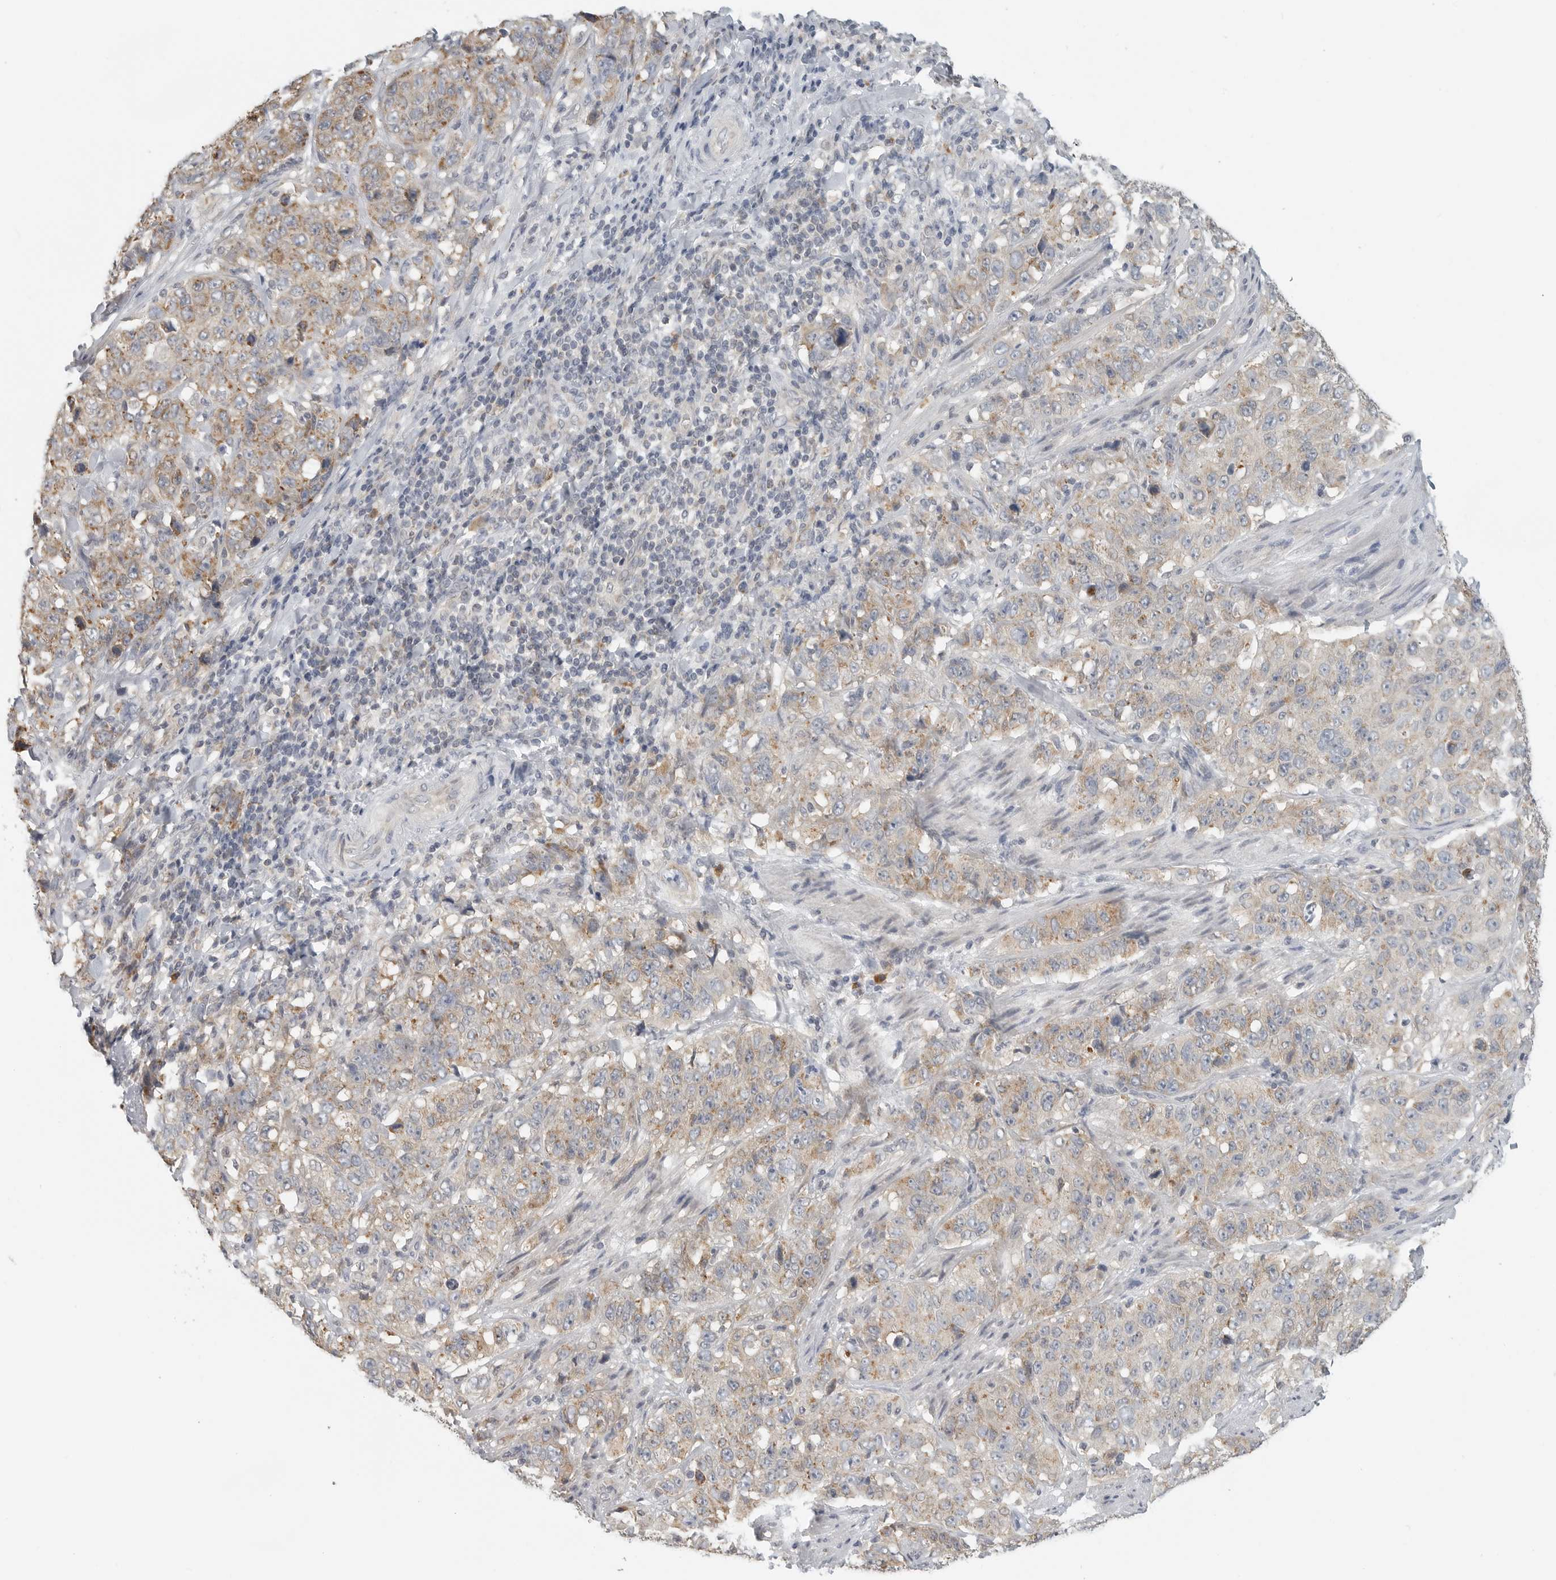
{"staining": {"intensity": "moderate", "quantity": "25%-75%", "location": "cytoplasmic/membranous"}, "tissue": "stomach cancer", "cell_type": "Tumor cells", "image_type": "cancer", "snomed": [{"axis": "morphology", "description": "Adenocarcinoma, NOS"}, {"axis": "topography", "description": "Stomach"}], "caption": "Immunohistochemistry of stomach adenocarcinoma displays medium levels of moderate cytoplasmic/membranous staining in approximately 25%-75% of tumor cells. (Brightfield microscopy of DAB IHC at high magnification).", "gene": "IL12RB2", "patient": {"sex": "male", "age": 48}}